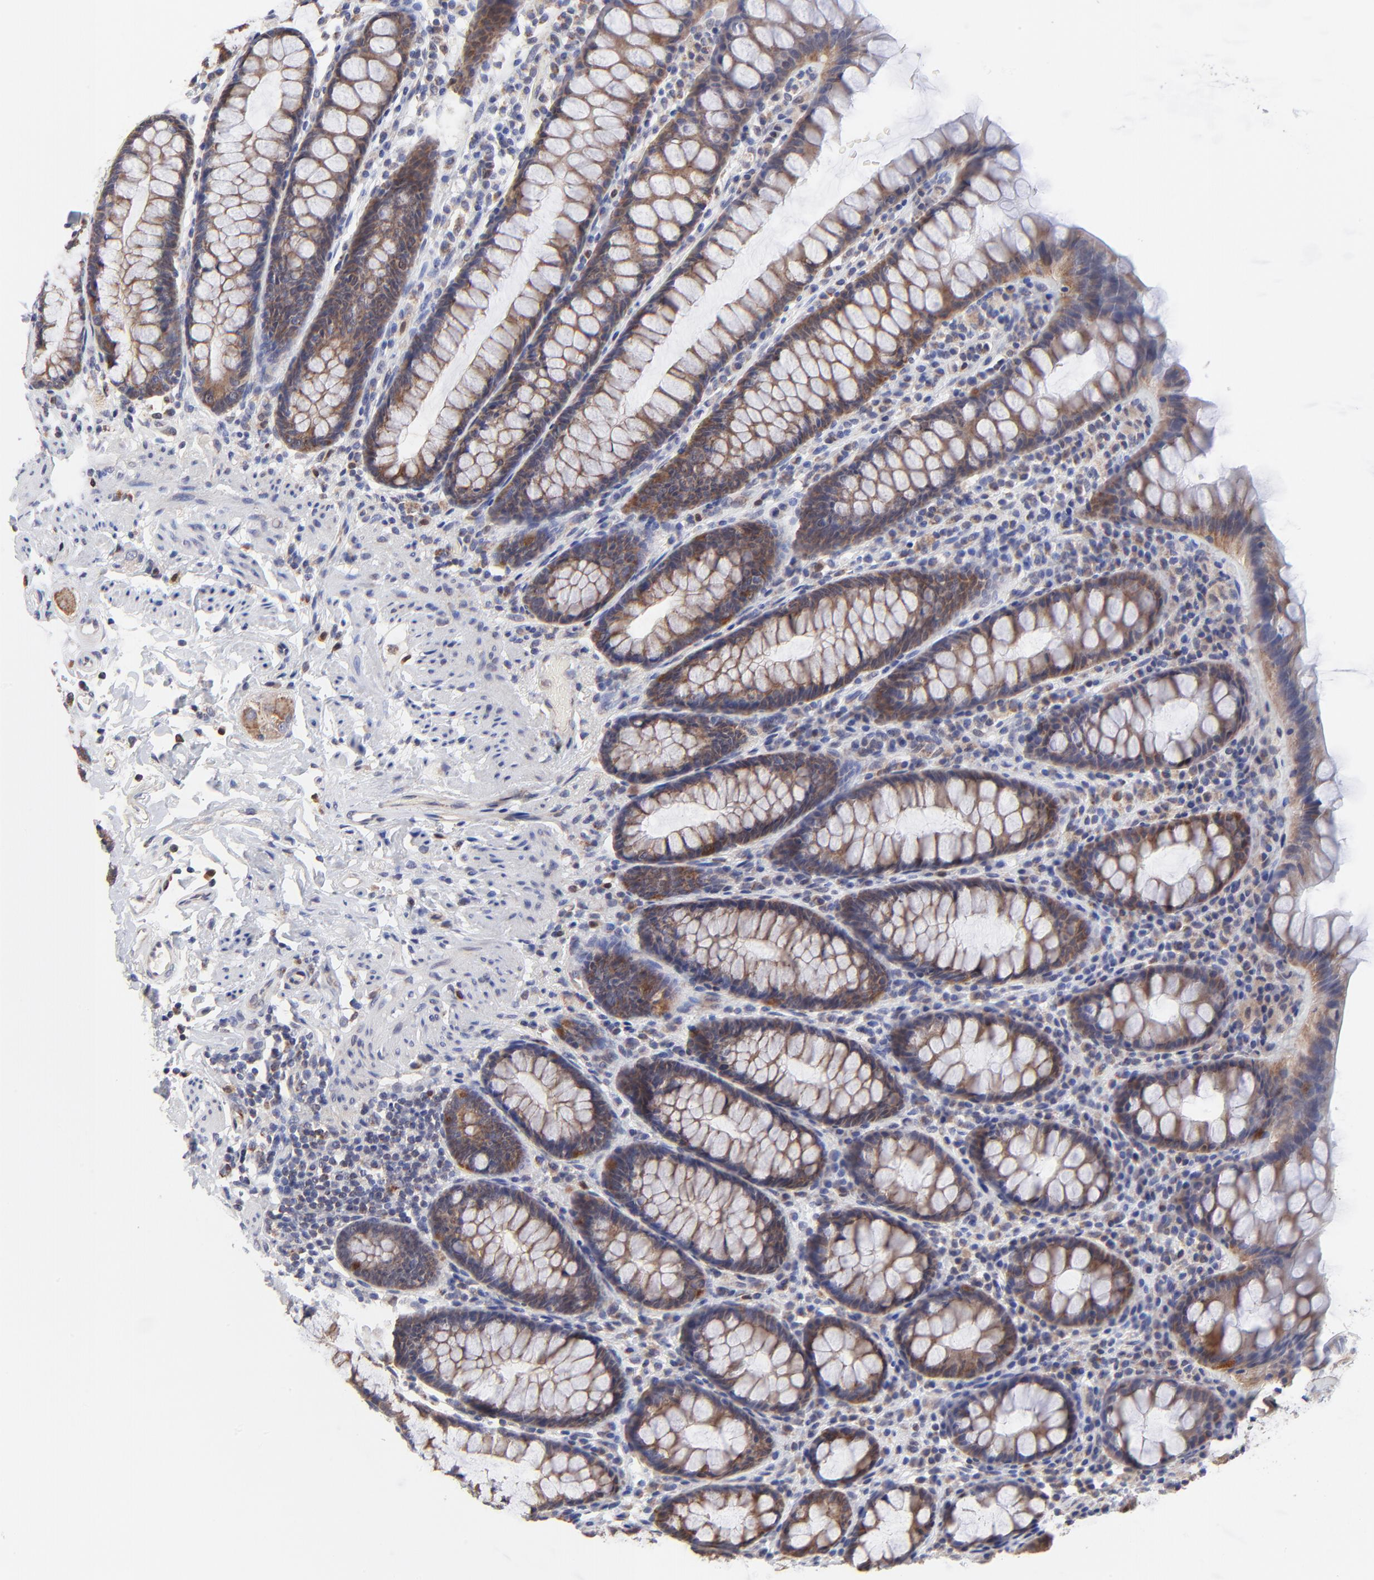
{"staining": {"intensity": "moderate", "quantity": ">75%", "location": "cytoplasmic/membranous"}, "tissue": "rectum", "cell_type": "Glandular cells", "image_type": "normal", "snomed": [{"axis": "morphology", "description": "Normal tissue, NOS"}, {"axis": "topography", "description": "Rectum"}], "caption": "Immunohistochemistry (IHC) image of unremarkable rectum stained for a protein (brown), which shows medium levels of moderate cytoplasmic/membranous expression in about >75% of glandular cells.", "gene": "FBXL12", "patient": {"sex": "male", "age": 92}}